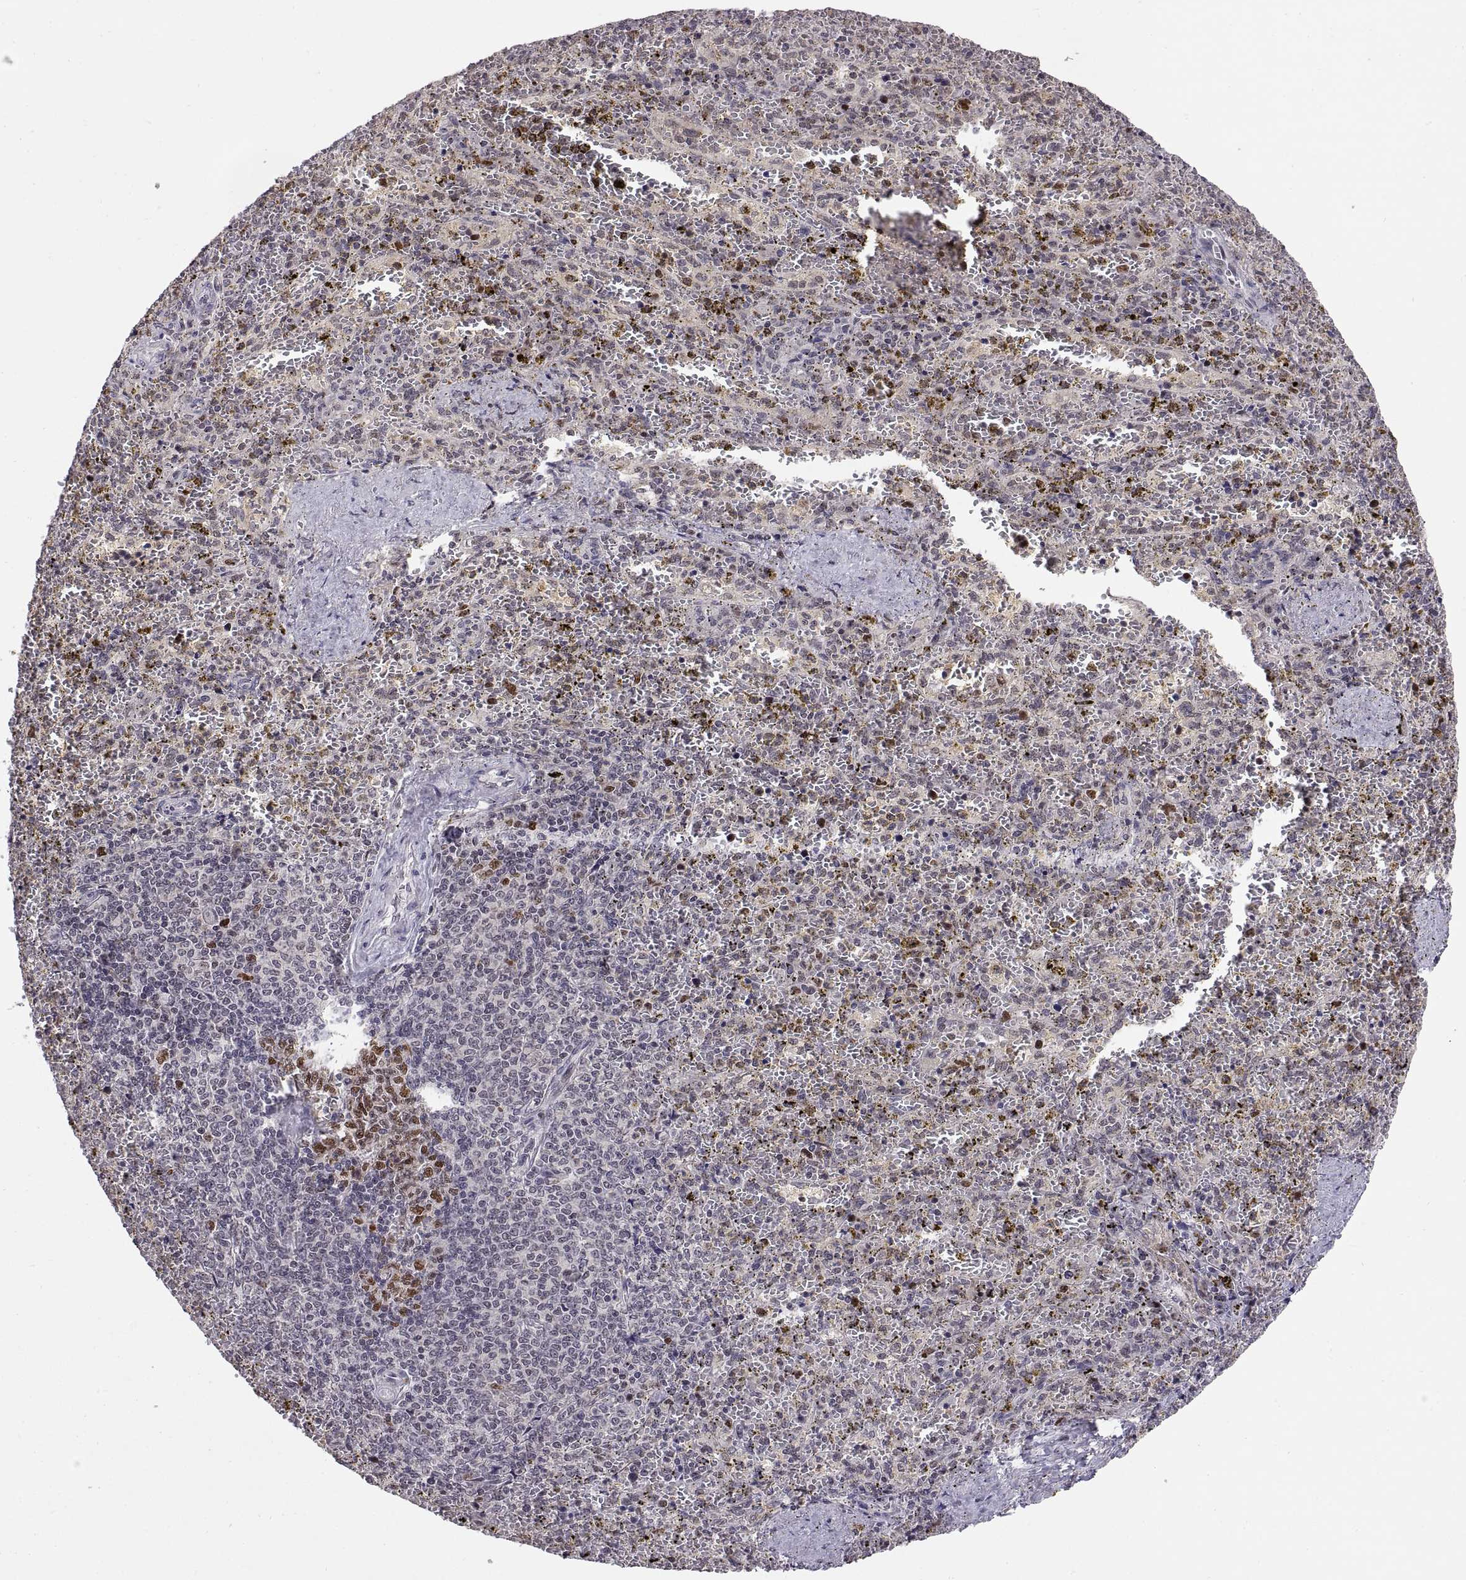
{"staining": {"intensity": "negative", "quantity": "none", "location": "none"}, "tissue": "spleen", "cell_type": "Cells in red pulp", "image_type": "normal", "snomed": [{"axis": "morphology", "description": "Normal tissue, NOS"}, {"axis": "topography", "description": "Spleen"}], "caption": "An immunohistochemistry (IHC) image of benign spleen is shown. There is no staining in cells in red pulp of spleen. The staining is performed using DAB brown chromogen with nuclei counter-stained in using hematoxylin.", "gene": "CHFR", "patient": {"sex": "female", "age": 50}}